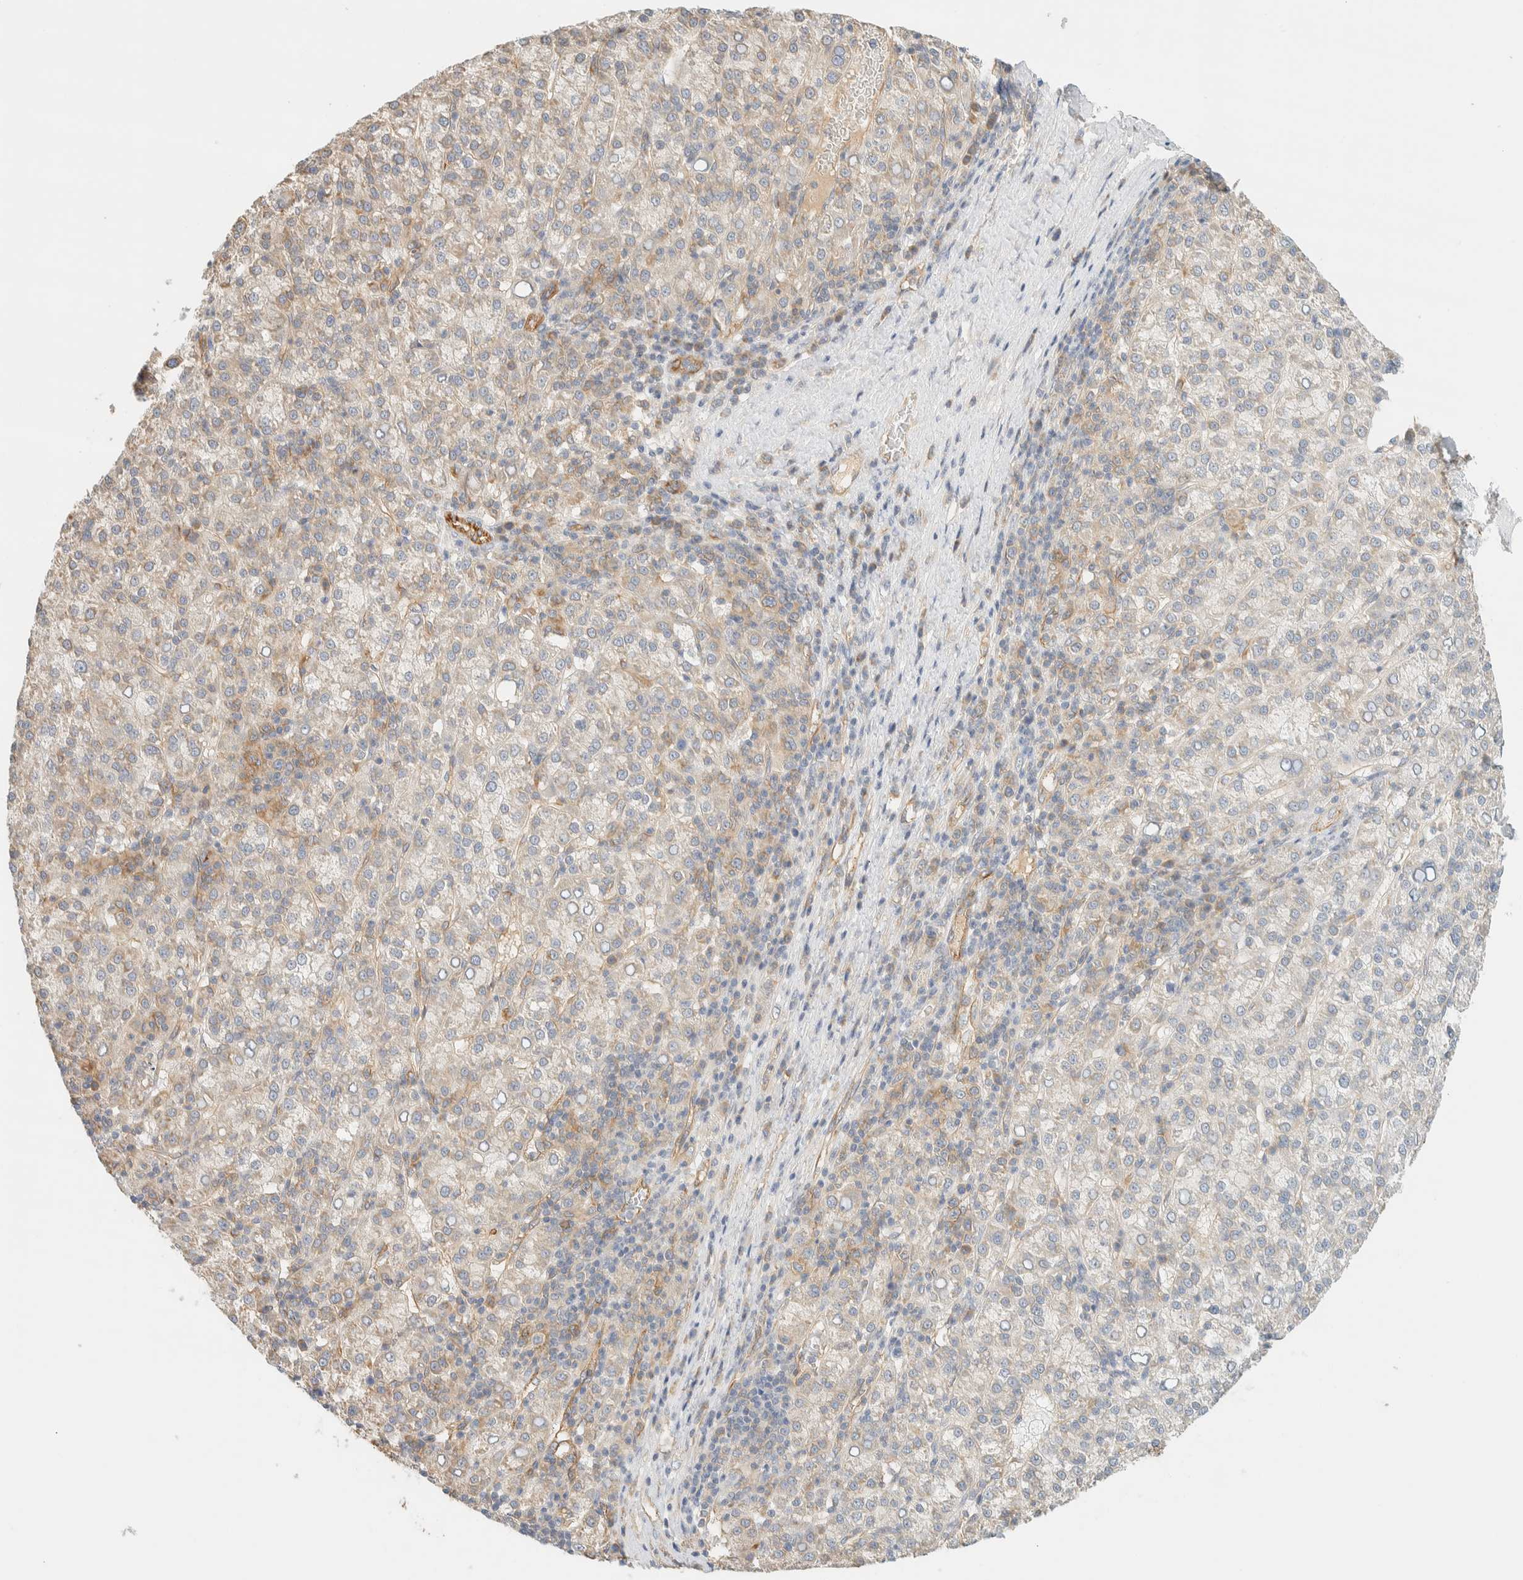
{"staining": {"intensity": "weak", "quantity": "25%-75%", "location": "cytoplasmic/membranous"}, "tissue": "liver cancer", "cell_type": "Tumor cells", "image_type": "cancer", "snomed": [{"axis": "morphology", "description": "Carcinoma, Hepatocellular, NOS"}, {"axis": "topography", "description": "Liver"}], "caption": "A low amount of weak cytoplasmic/membranous expression is seen in approximately 25%-75% of tumor cells in hepatocellular carcinoma (liver) tissue.", "gene": "LIMA1", "patient": {"sex": "female", "age": 58}}